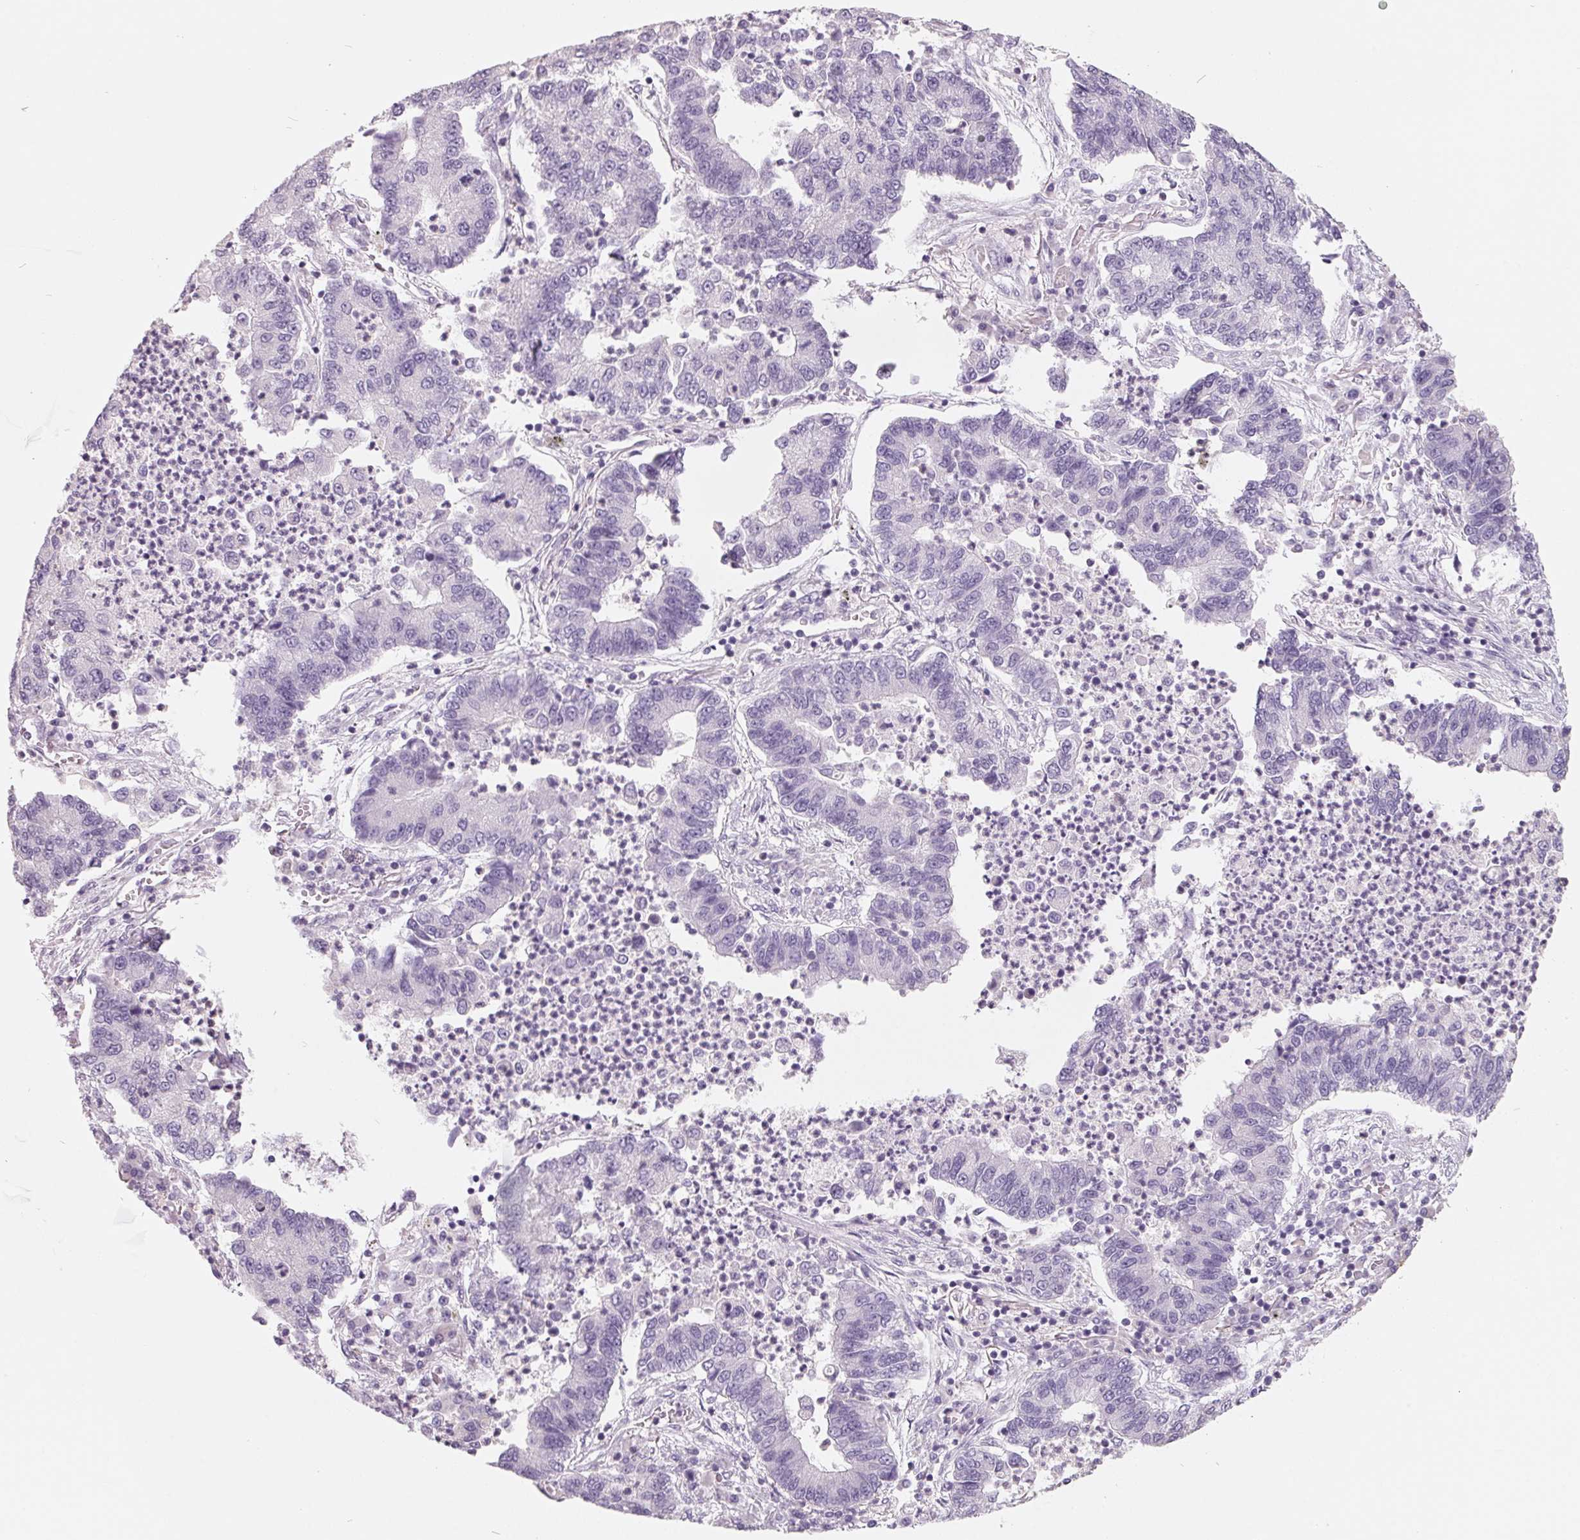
{"staining": {"intensity": "negative", "quantity": "none", "location": "none"}, "tissue": "lung cancer", "cell_type": "Tumor cells", "image_type": "cancer", "snomed": [{"axis": "morphology", "description": "Adenocarcinoma, NOS"}, {"axis": "topography", "description": "Lung"}], "caption": "Protein analysis of lung cancer reveals no significant positivity in tumor cells. (Immunohistochemistry, brightfield microscopy, high magnification).", "gene": "FTCD", "patient": {"sex": "female", "age": 57}}